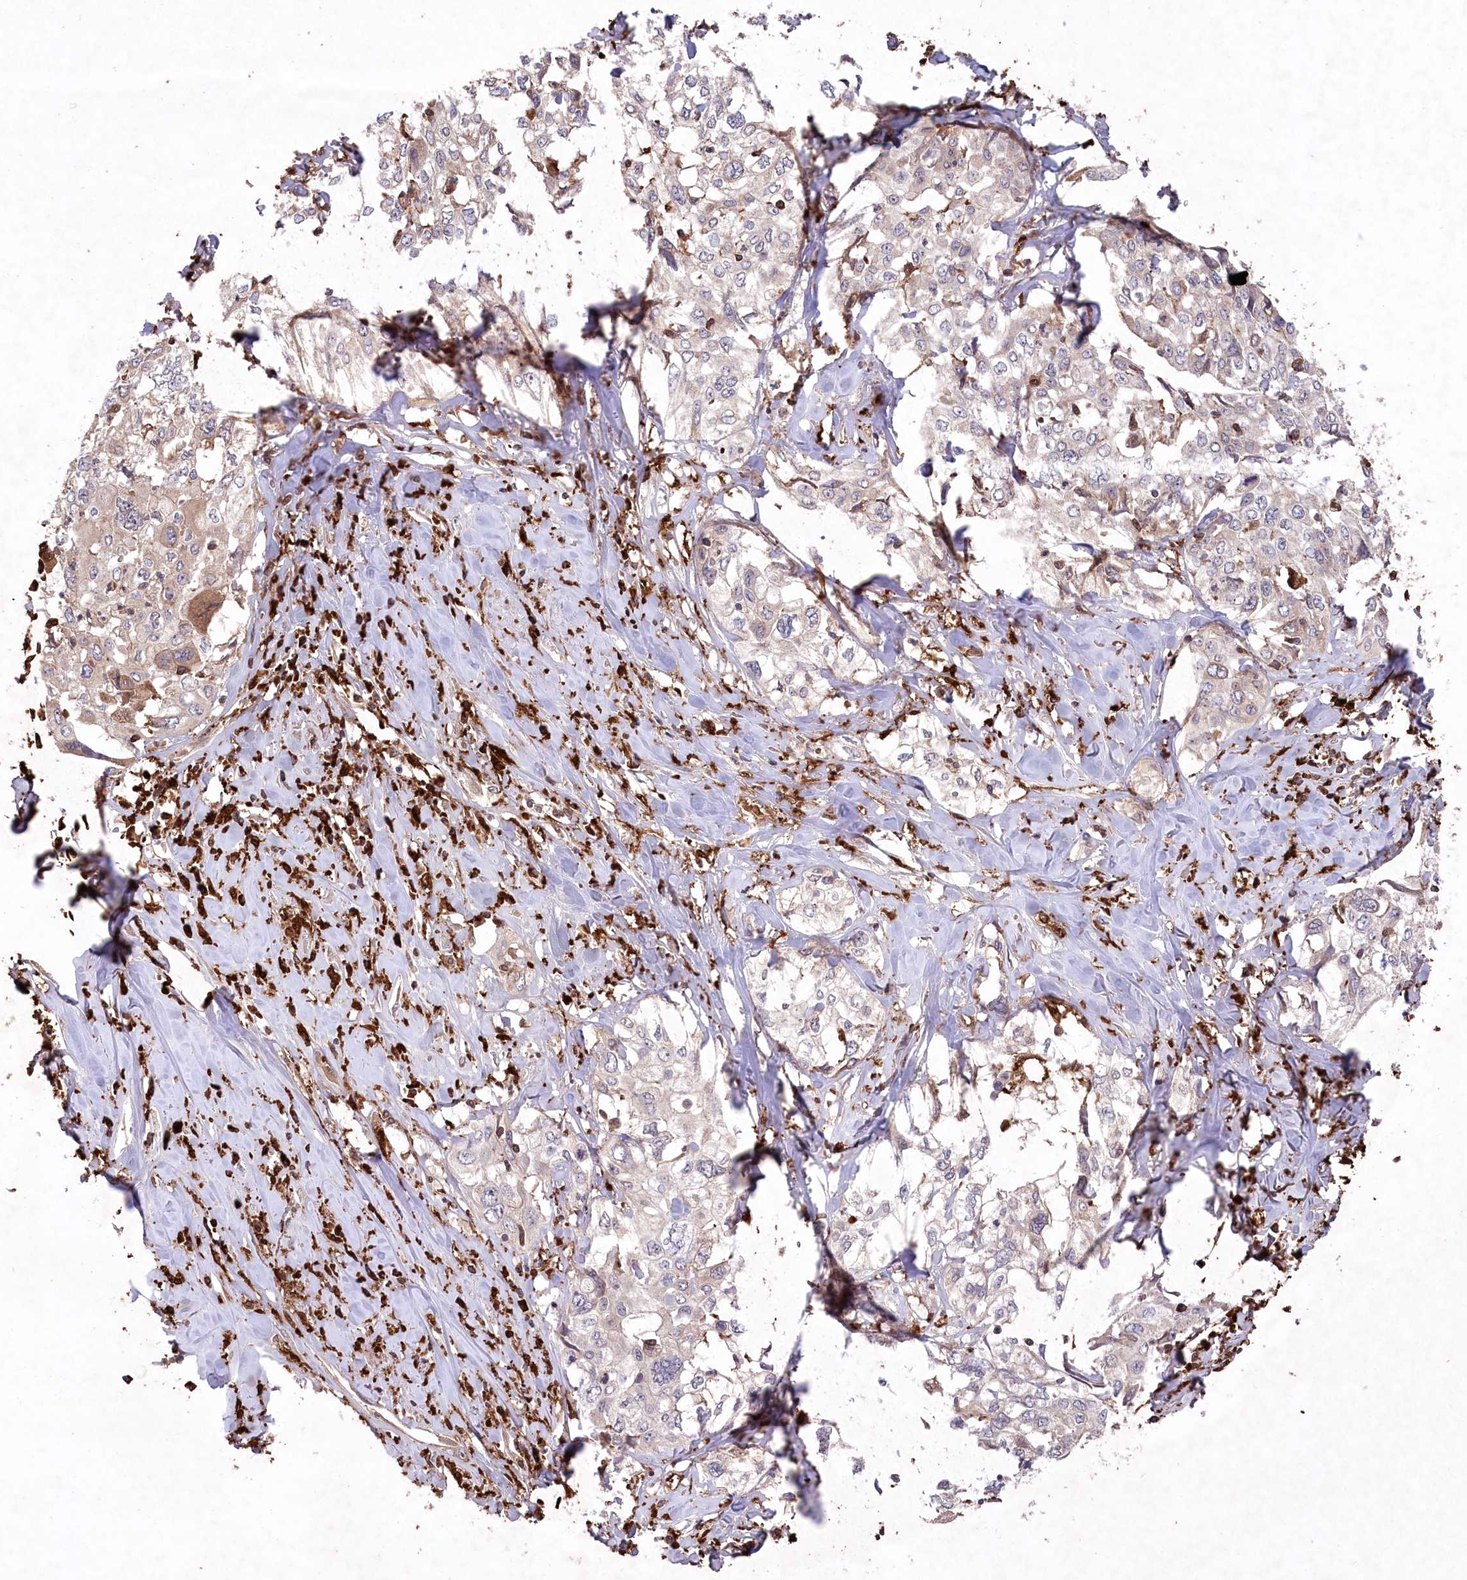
{"staining": {"intensity": "weak", "quantity": "<25%", "location": "cytoplasmic/membranous"}, "tissue": "cervical cancer", "cell_type": "Tumor cells", "image_type": "cancer", "snomed": [{"axis": "morphology", "description": "Squamous cell carcinoma, NOS"}, {"axis": "topography", "description": "Cervix"}], "caption": "IHC micrograph of neoplastic tissue: human cervical squamous cell carcinoma stained with DAB (3,3'-diaminobenzidine) reveals no significant protein positivity in tumor cells.", "gene": "PPP1R21", "patient": {"sex": "female", "age": 31}}